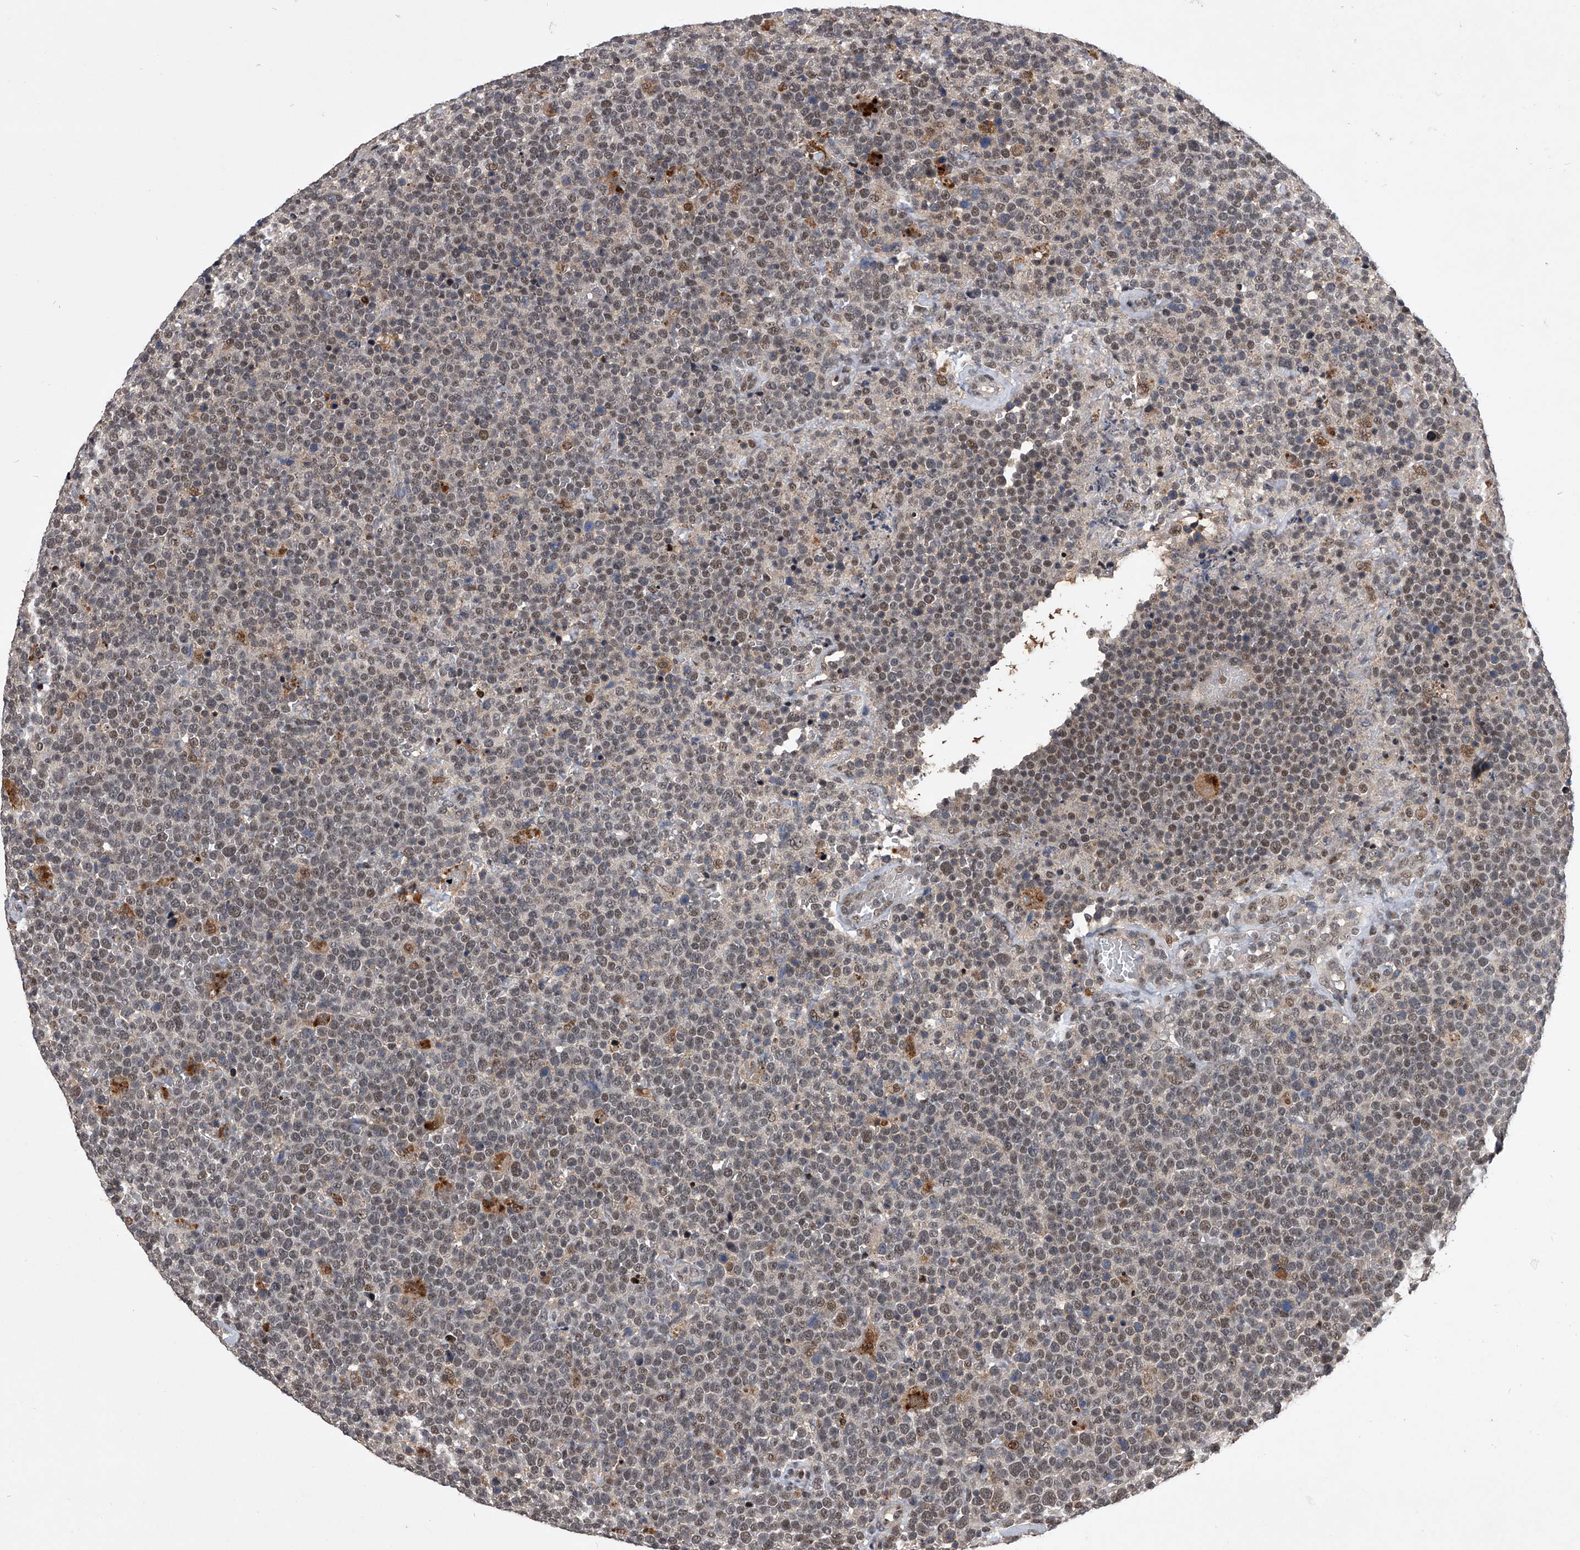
{"staining": {"intensity": "weak", "quantity": "25%-75%", "location": "nuclear"}, "tissue": "lymphoma", "cell_type": "Tumor cells", "image_type": "cancer", "snomed": [{"axis": "morphology", "description": "Malignant lymphoma, non-Hodgkin's type, High grade"}, {"axis": "topography", "description": "Lymph node"}], "caption": "High-grade malignant lymphoma, non-Hodgkin's type tissue displays weak nuclear positivity in about 25%-75% of tumor cells, visualized by immunohistochemistry.", "gene": "CMTR1", "patient": {"sex": "male", "age": 61}}